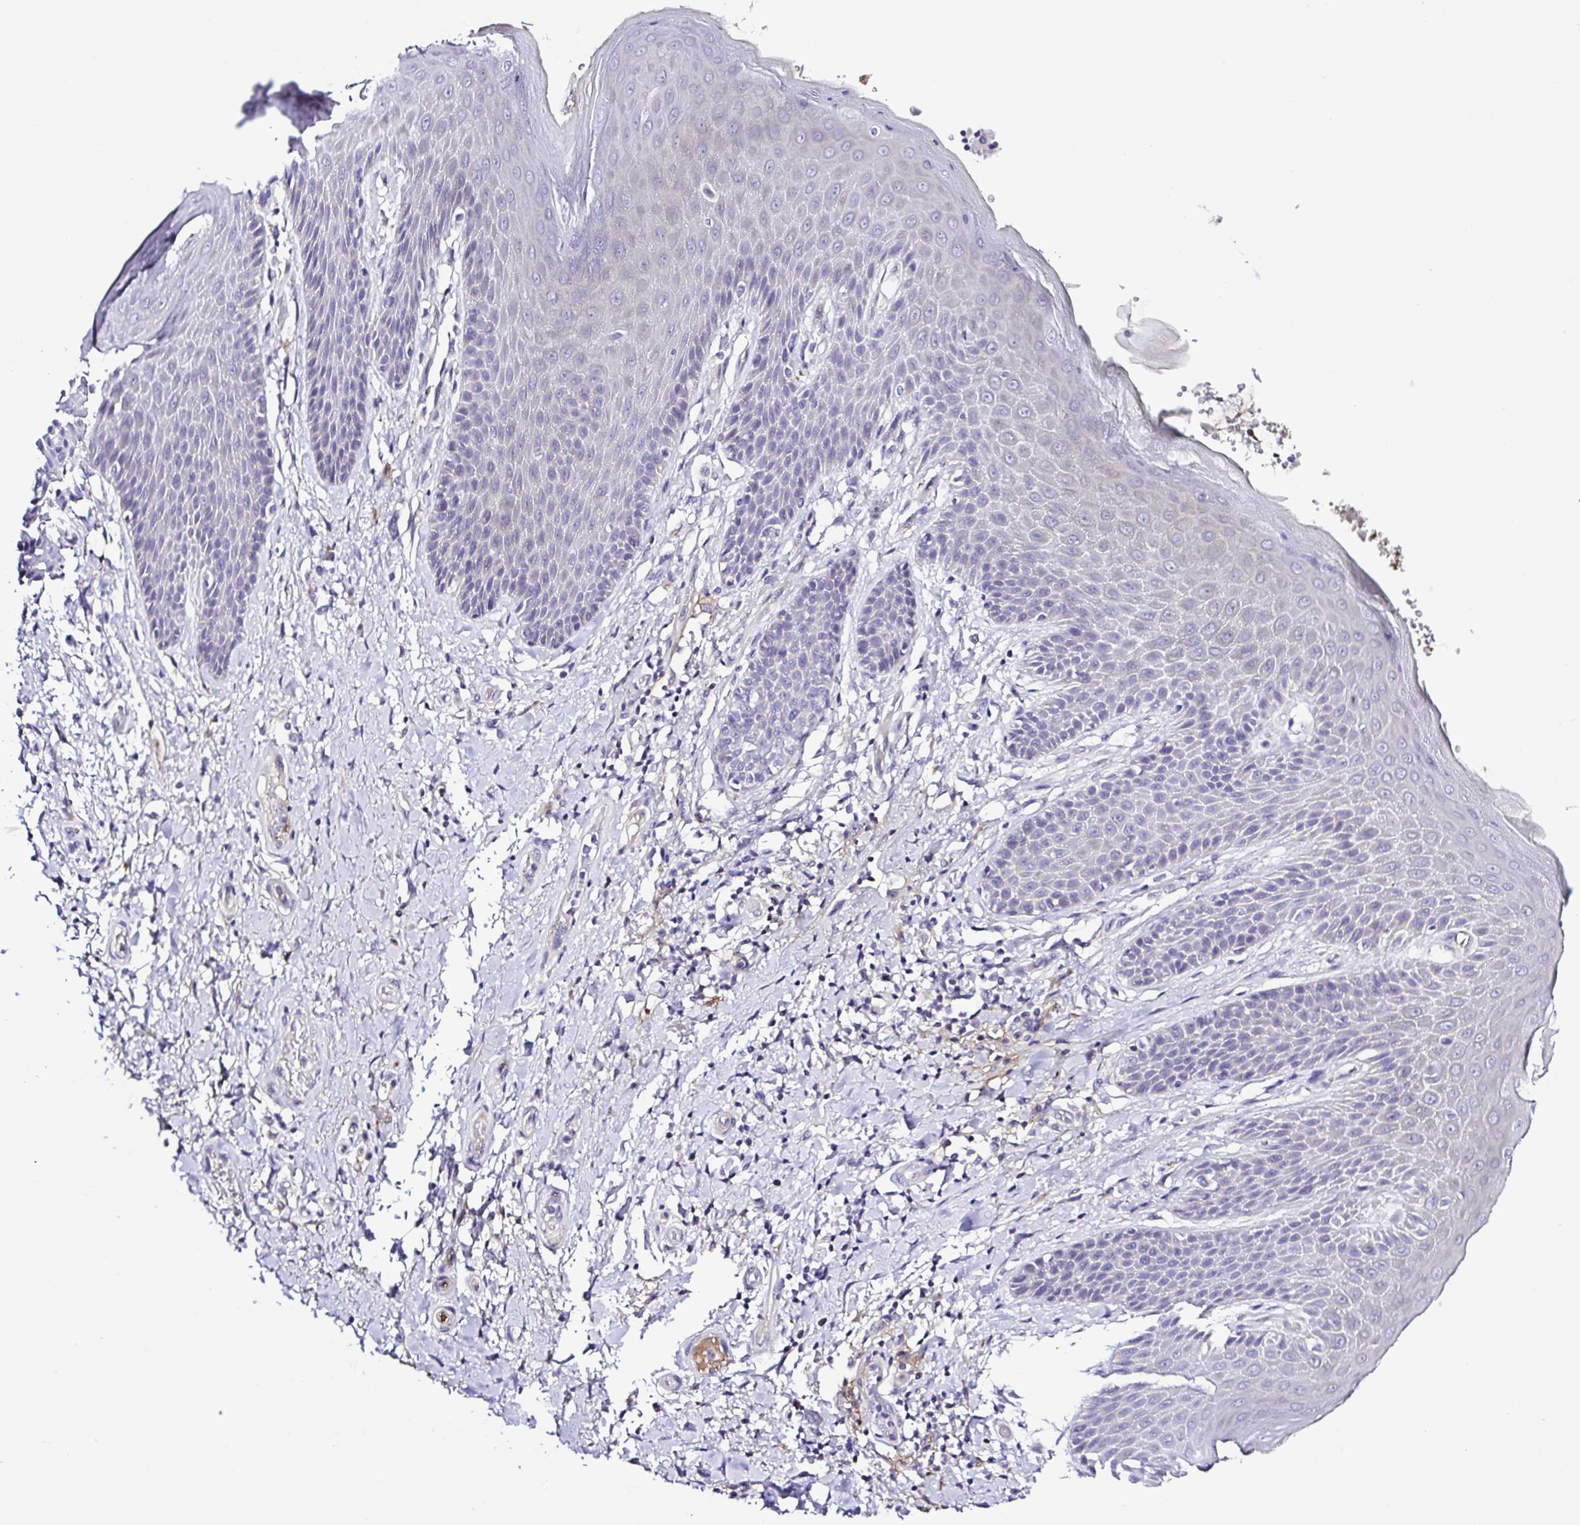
{"staining": {"intensity": "moderate", "quantity": "<25%", "location": "cytoplasmic/membranous"}, "tissue": "skin", "cell_type": "Epidermal cells", "image_type": "normal", "snomed": [{"axis": "morphology", "description": "Normal tissue, NOS"}, {"axis": "topography", "description": "Anal"}, {"axis": "topography", "description": "Peripheral nerve tissue"}], "caption": "Brown immunohistochemical staining in unremarkable skin exhibits moderate cytoplasmic/membranous expression in about <25% of epidermal cells.", "gene": "GABBR2", "patient": {"sex": "male", "age": 51}}